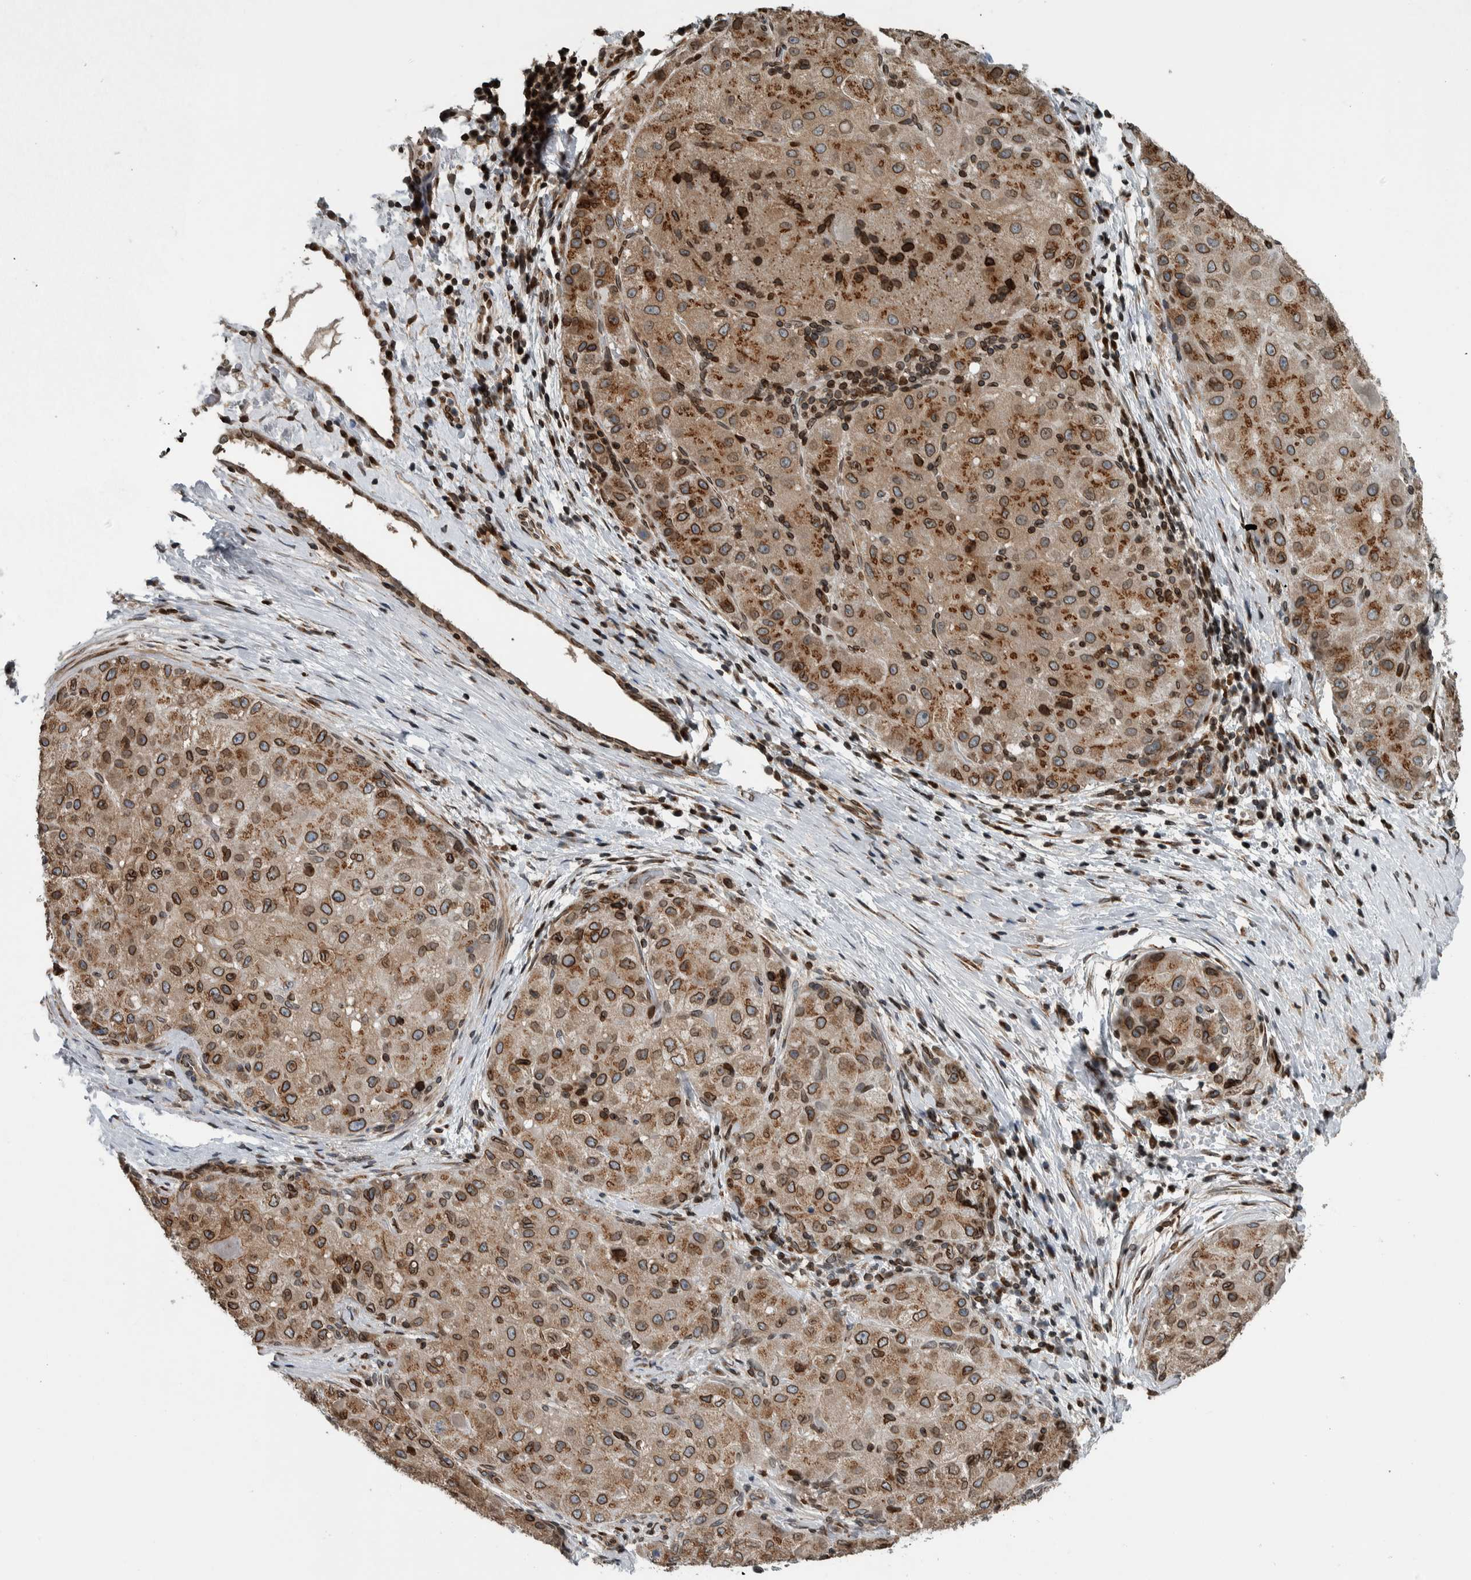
{"staining": {"intensity": "moderate", "quantity": ">75%", "location": "cytoplasmic/membranous,nuclear"}, "tissue": "liver cancer", "cell_type": "Tumor cells", "image_type": "cancer", "snomed": [{"axis": "morphology", "description": "Carcinoma, Hepatocellular, NOS"}, {"axis": "topography", "description": "Liver"}], "caption": "Protein analysis of liver cancer (hepatocellular carcinoma) tissue reveals moderate cytoplasmic/membranous and nuclear positivity in about >75% of tumor cells.", "gene": "FAM135B", "patient": {"sex": "male", "age": 80}}